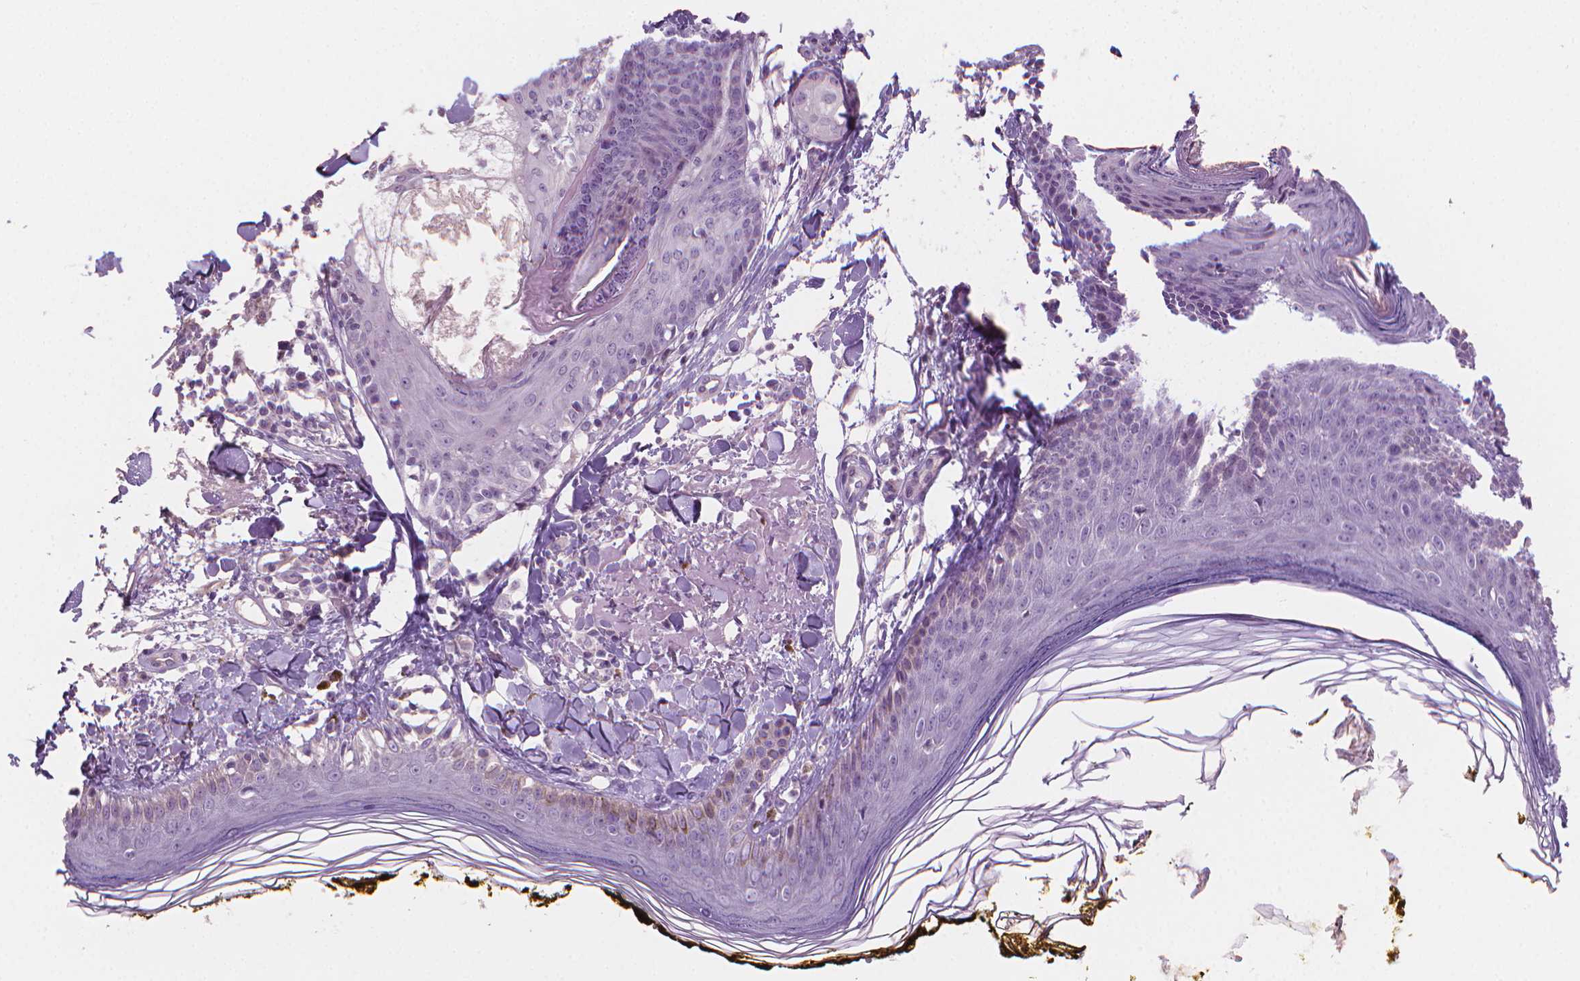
{"staining": {"intensity": "negative", "quantity": "none", "location": "none"}, "tissue": "skin", "cell_type": "Fibroblasts", "image_type": "normal", "snomed": [{"axis": "morphology", "description": "Normal tissue, NOS"}, {"axis": "topography", "description": "Skin"}], "caption": "The photomicrograph reveals no staining of fibroblasts in unremarkable skin. Brightfield microscopy of immunohistochemistry (IHC) stained with DAB (3,3'-diaminobenzidine) (brown) and hematoxylin (blue), captured at high magnification.", "gene": "CLXN", "patient": {"sex": "male", "age": 76}}